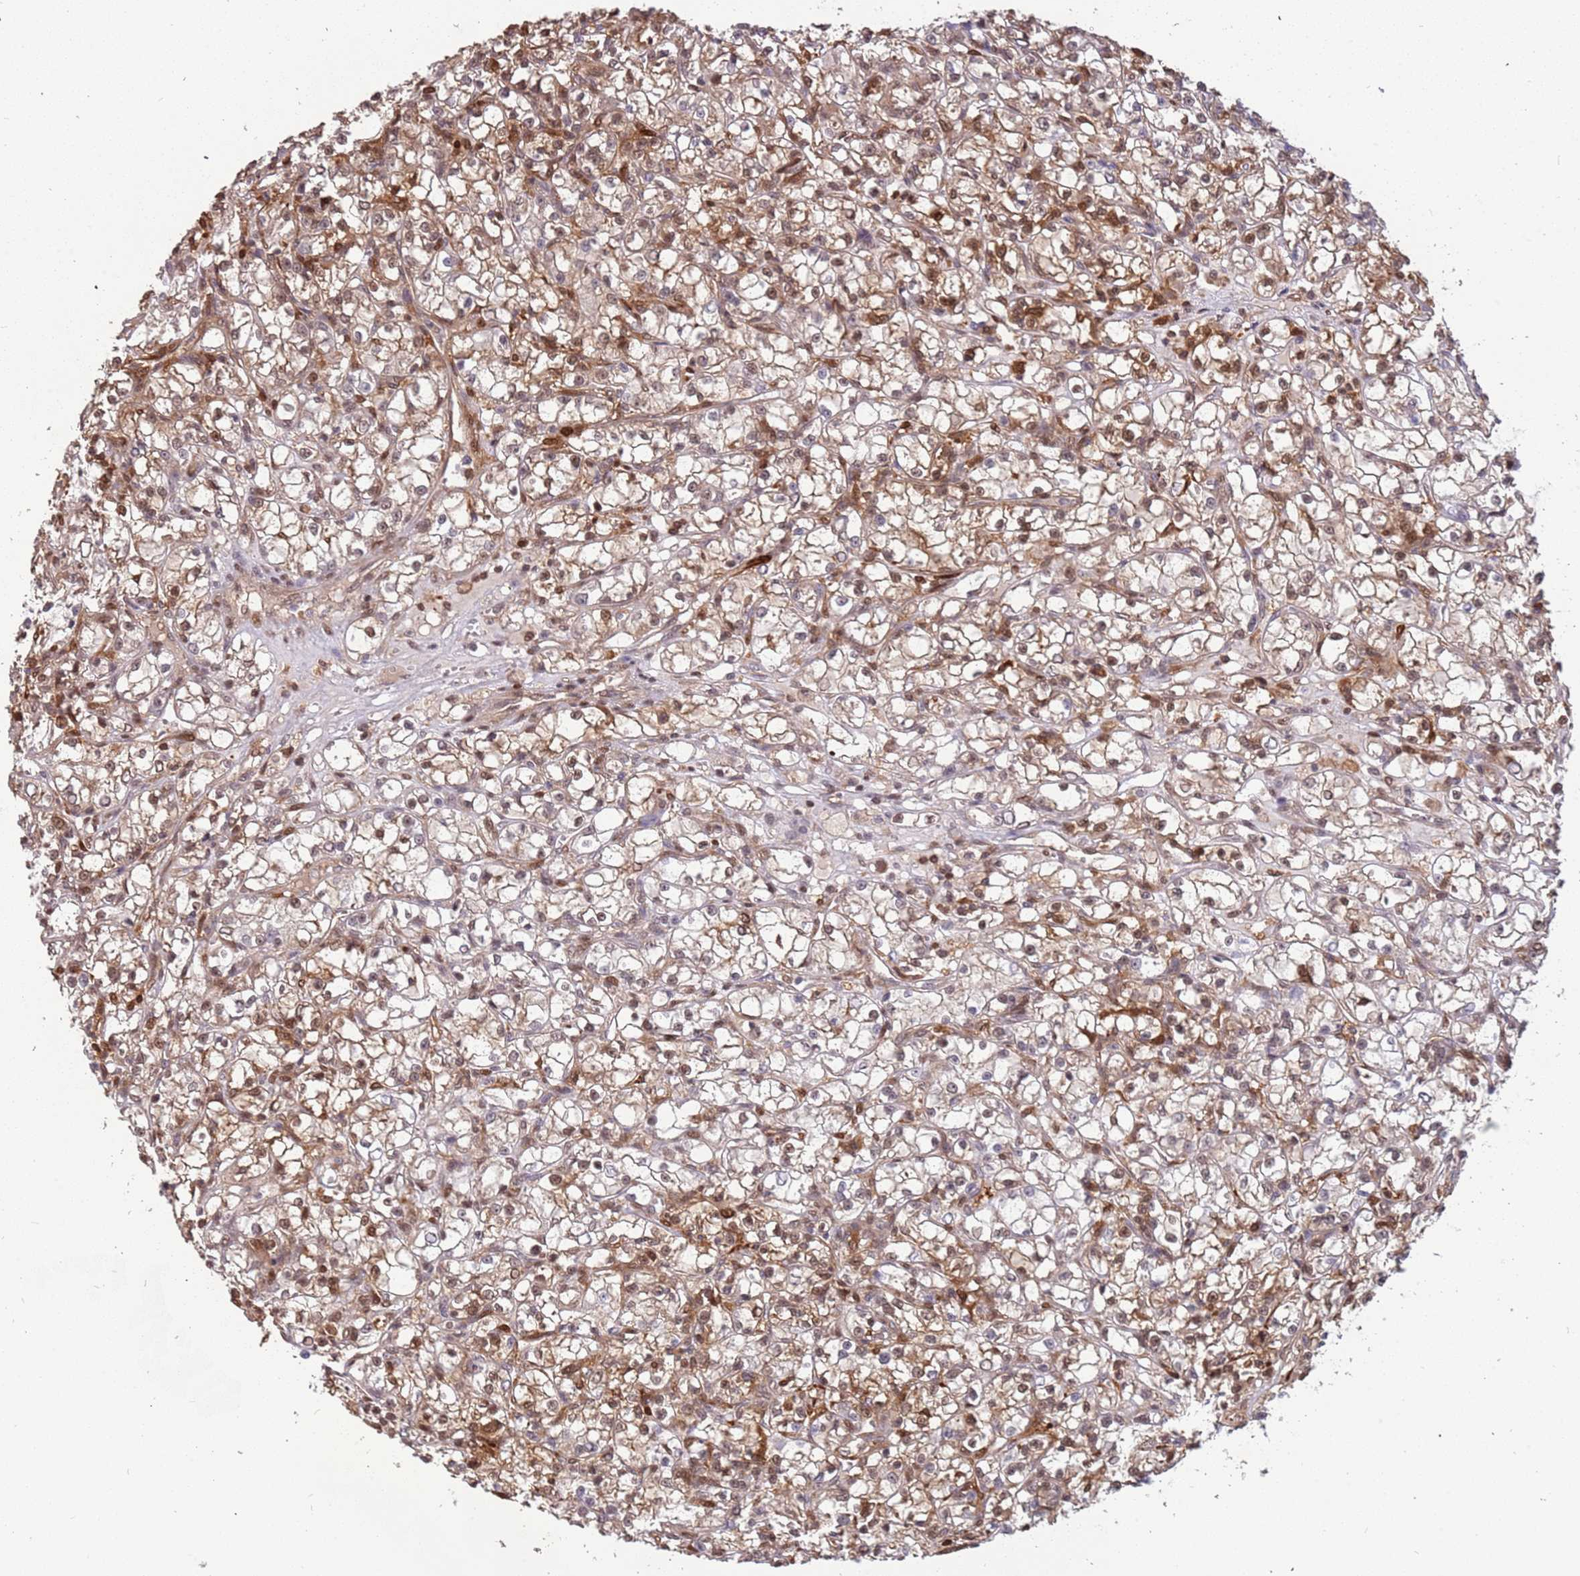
{"staining": {"intensity": "moderate", "quantity": ">75%", "location": "cytoplasmic/membranous,nuclear"}, "tissue": "renal cancer", "cell_type": "Tumor cells", "image_type": "cancer", "snomed": [{"axis": "morphology", "description": "Adenocarcinoma, NOS"}, {"axis": "topography", "description": "Kidney"}], "caption": "Adenocarcinoma (renal) stained with a protein marker exhibits moderate staining in tumor cells.", "gene": "GBP2", "patient": {"sex": "female", "age": 59}}